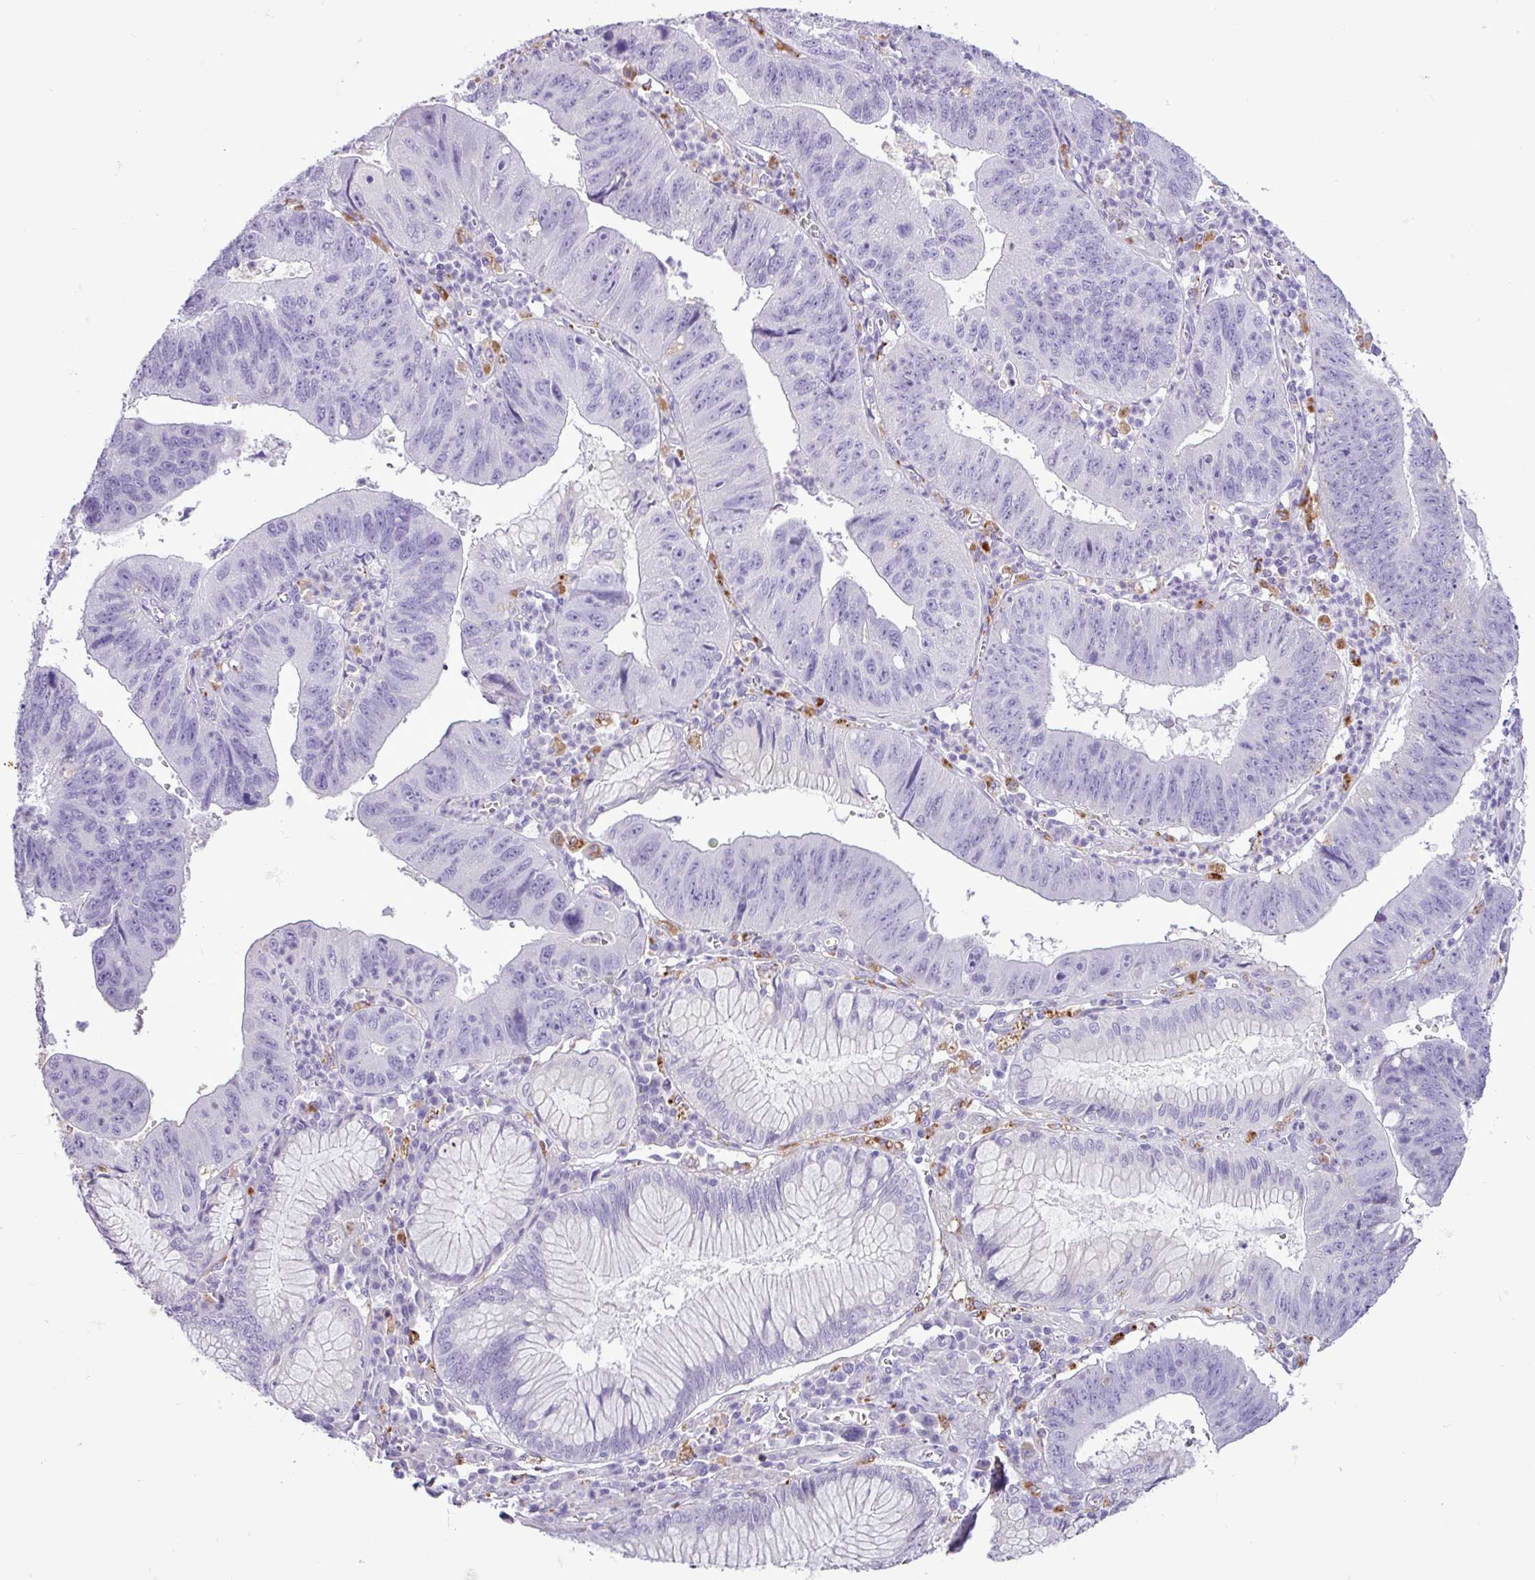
{"staining": {"intensity": "negative", "quantity": "none", "location": "none"}, "tissue": "stomach cancer", "cell_type": "Tumor cells", "image_type": "cancer", "snomed": [{"axis": "morphology", "description": "Adenocarcinoma, NOS"}, {"axis": "topography", "description": "Stomach"}], "caption": "Stomach adenocarcinoma was stained to show a protein in brown. There is no significant expression in tumor cells. (DAB immunohistochemistry visualized using brightfield microscopy, high magnification).", "gene": "TMEM200C", "patient": {"sex": "male", "age": 59}}